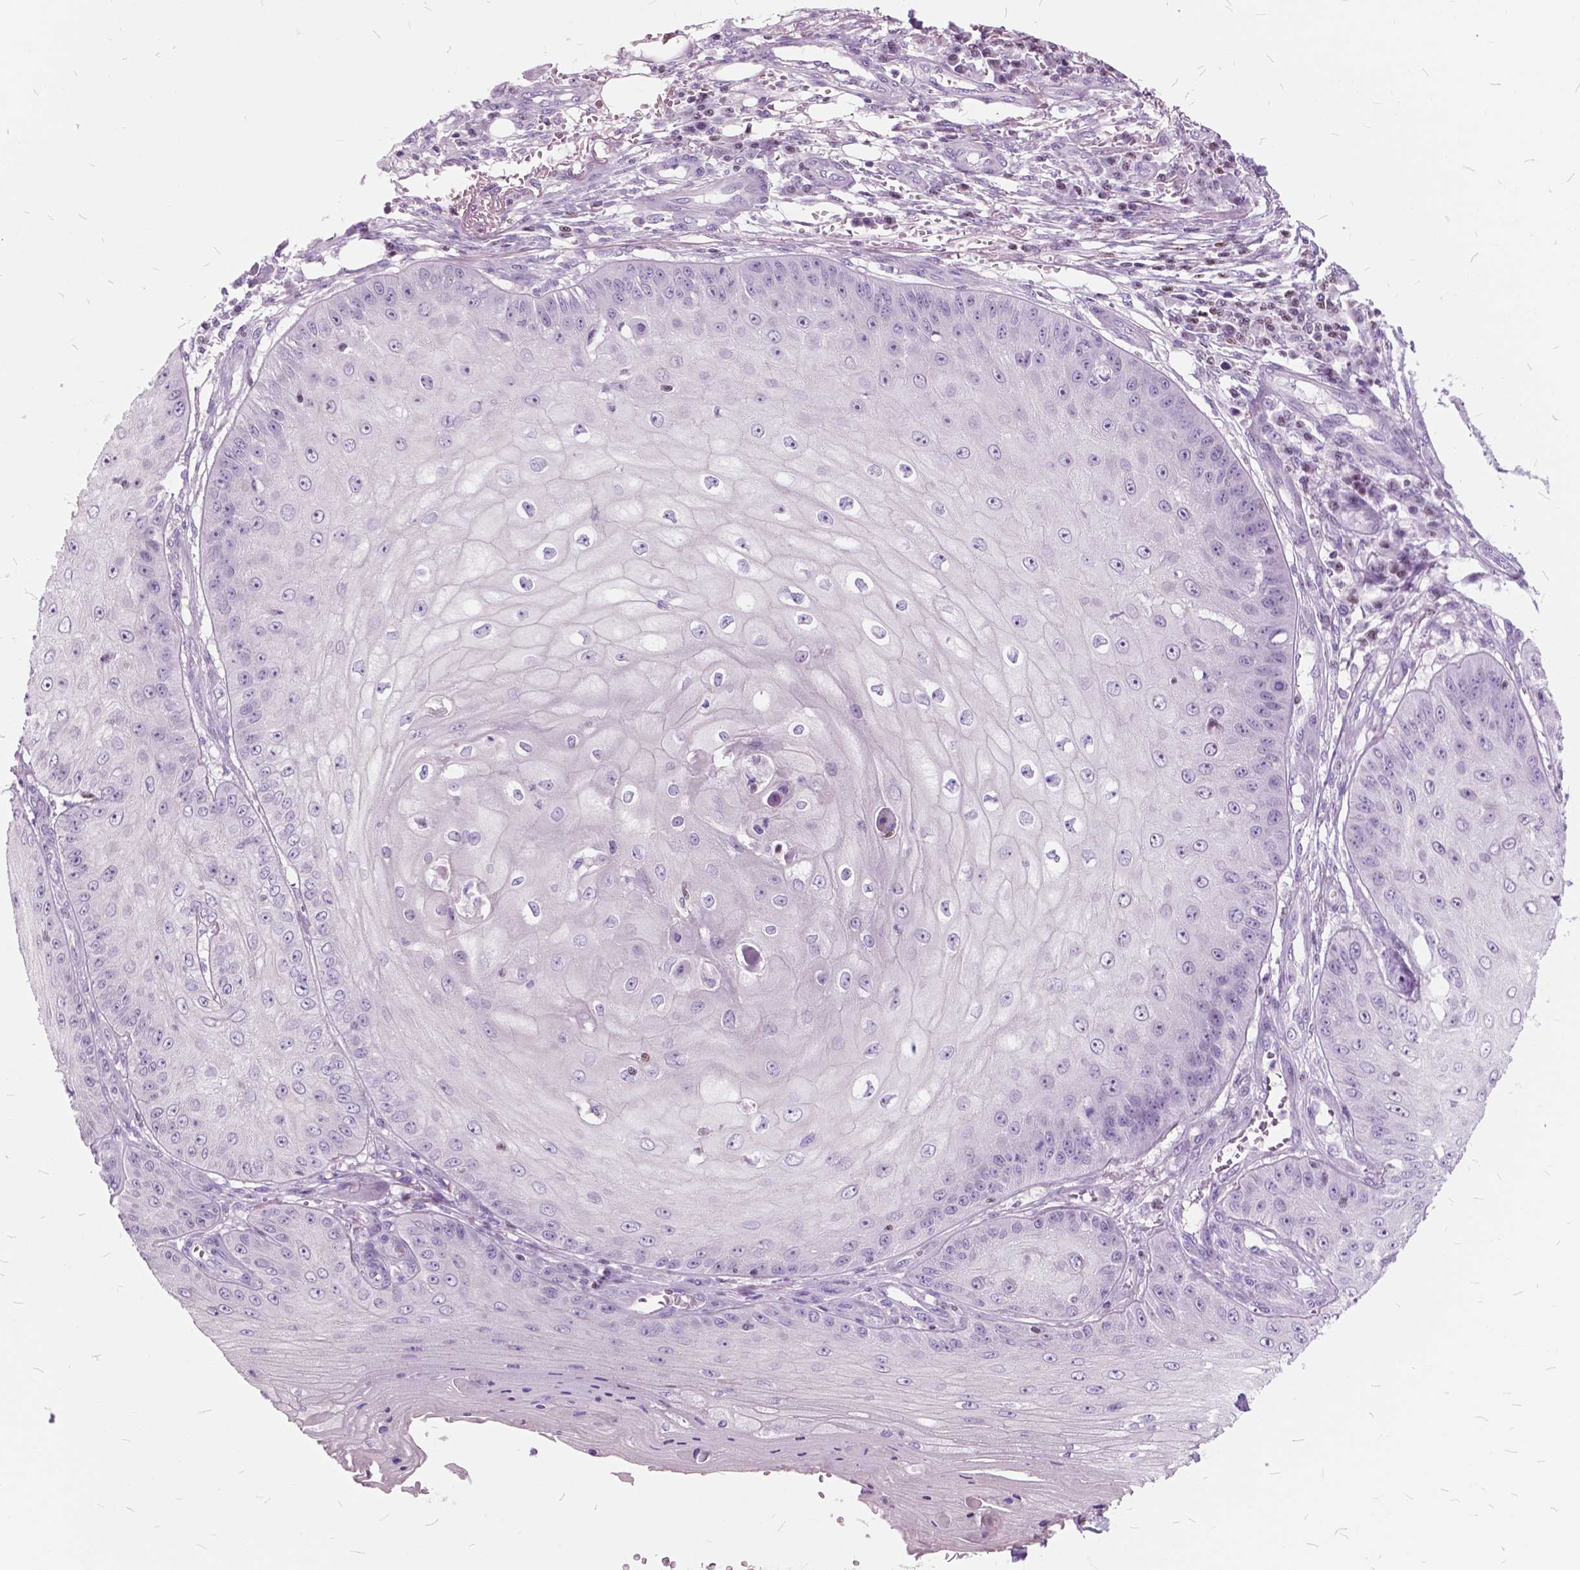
{"staining": {"intensity": "negative", "quantity": "none", "location": "none"}, "tissue": "skin cancer", "cell_type": "Tumor cells", "image_type": "cancer", "snomed": [{"axis": "morphology", "description": "Squamous cell carcinoma, NOS"}, {"axis": "topography", "description": "Skin"}], "caption": "Immunohistochemical staining of human skin squamous cell carcinoma exhibits no significant positivity in tumor cells.", "gene": "SP140", "patient": {"sex": "male", "age": 70}}